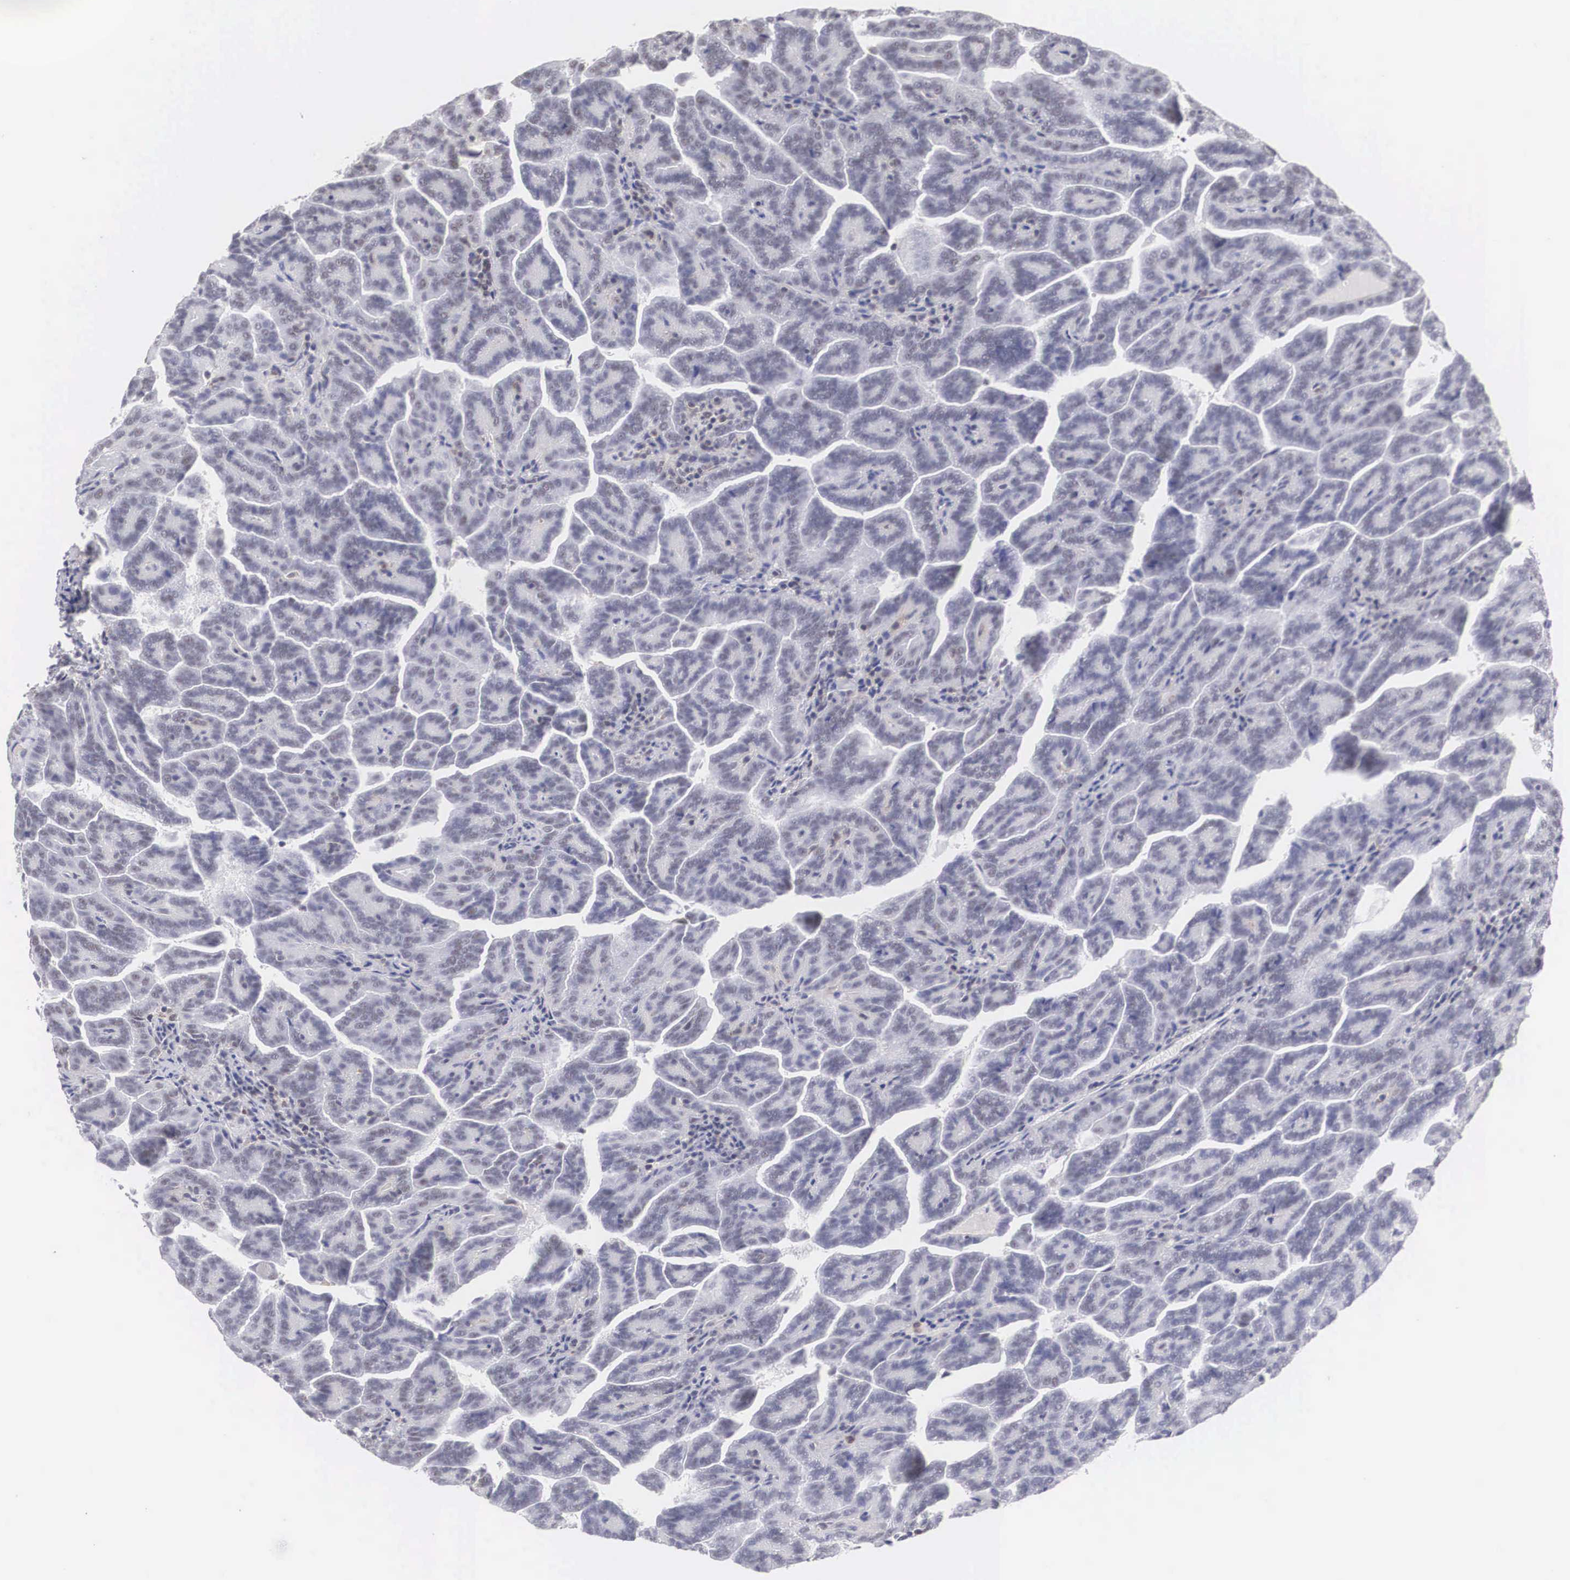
{"staining": {"intensity": "negative", "quantity": "none", "location": "none"}, "tissue": "renal cancer", "cell_type": "Tumor cells", "image_type": "cancer", "snomed": [{"axis": "morphology", "description": "Adenocarcinoma, NOS"}, {"axis": "topography", "description": "Kidney"}], "caption": "Immunohistochemistry image of neoplastic tissue: renal cancer stained with DAB demonstrates no significant protein staining in tumor cells.", "gene": "FAM47A", "patient": {"sex": "male", "age": 61}}